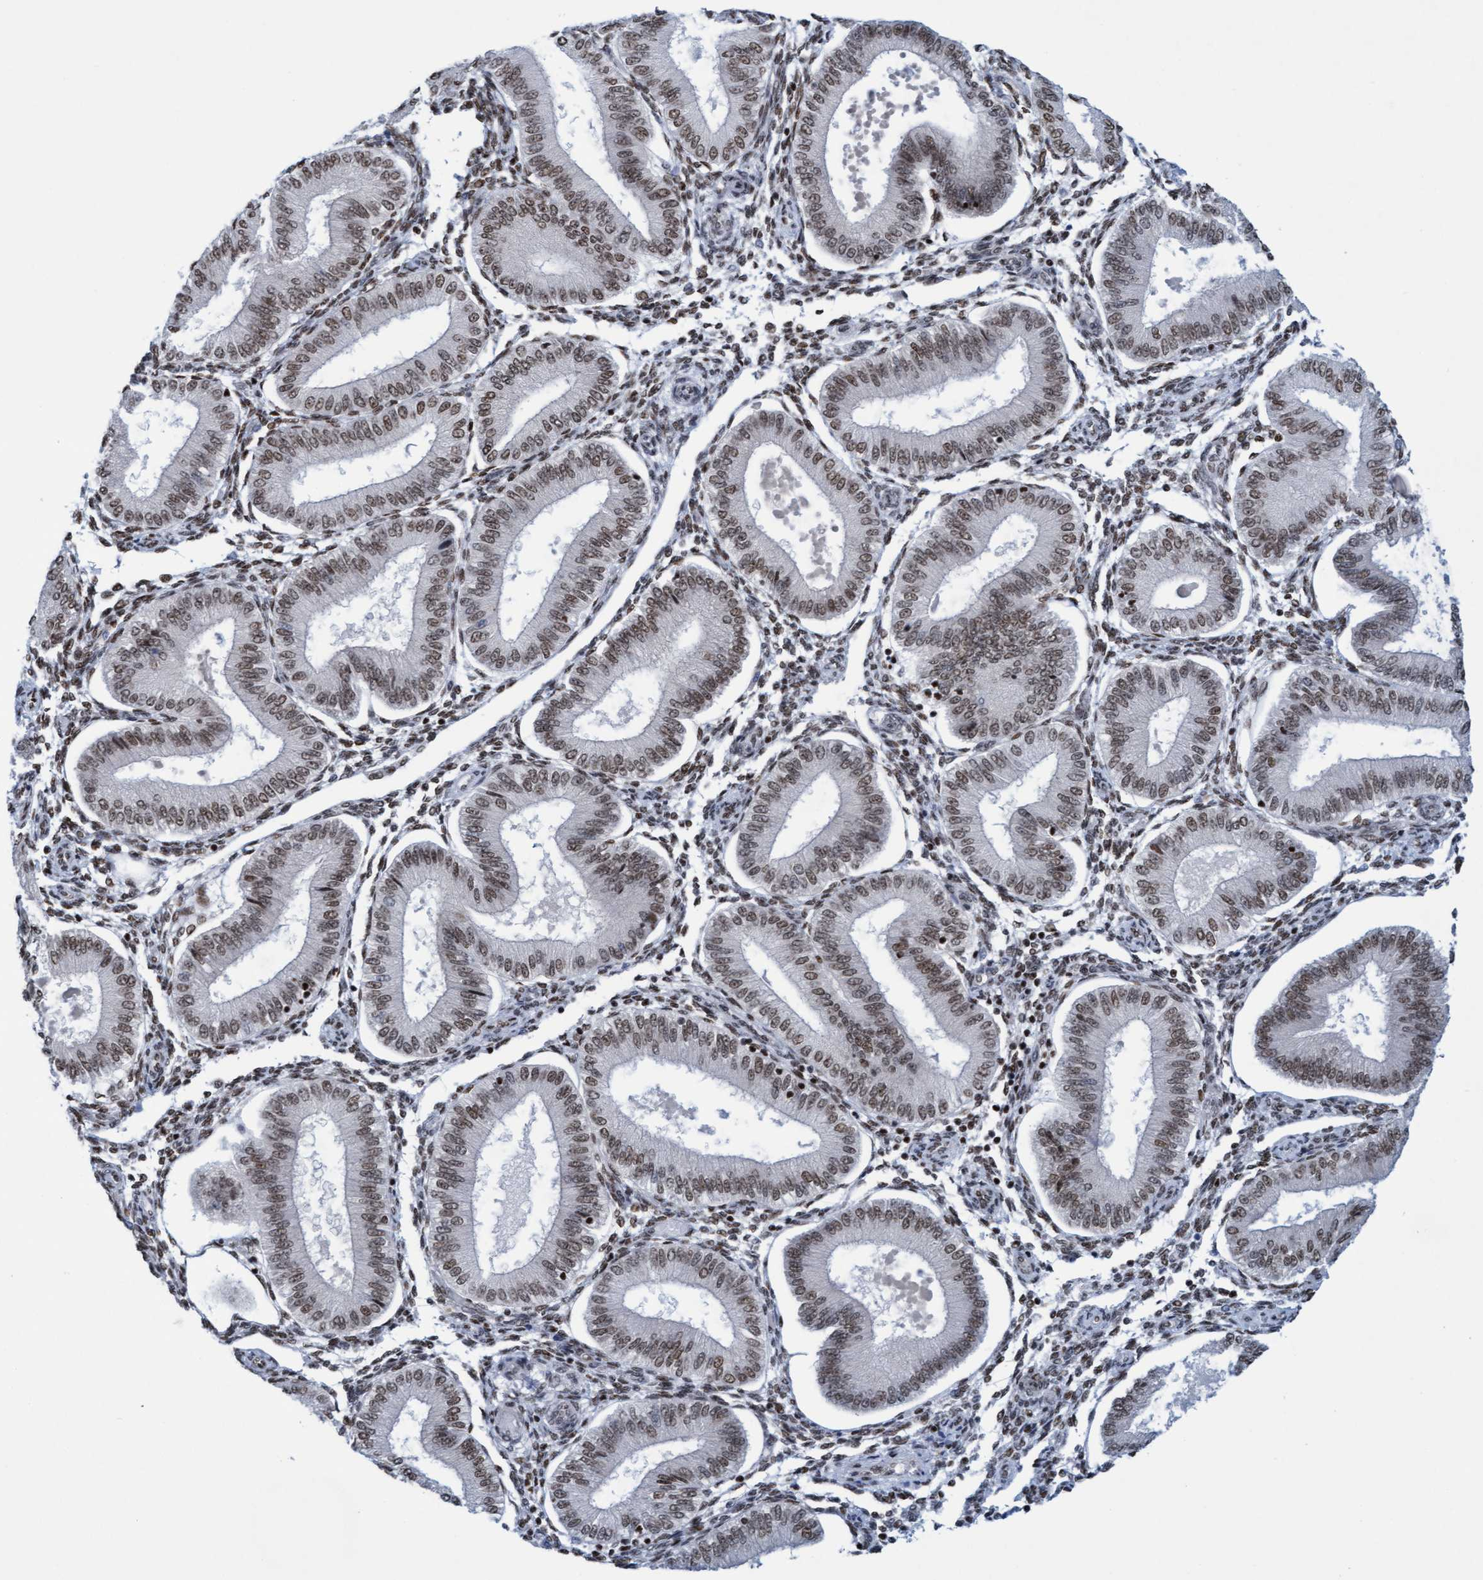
{"staining": {"intensity": "weak", "quantity": ">75%", "location": "nuclear"}, "tissue": "endometrium", "cell_type": "Cells in endometrial stroma", "image_type": "normal", "snomed": [{"axis": "morphology", "description": "Normal tissue, NOS"}, {"axis": "topography", "description": "Endometrium"}], "caption": "High-magnification brightfield microscopy of normal endometrium stained with DAB (brown) and counterstained with hematoxylin (blue). cells in endometrial stroma exhibit weak nuclear positivity is seen in approximately>75% of cells. (IHC, brightfield microscopy, high magnification).", "gene": "GLRX2", "patient": {"sex": "female", "age": 39}}